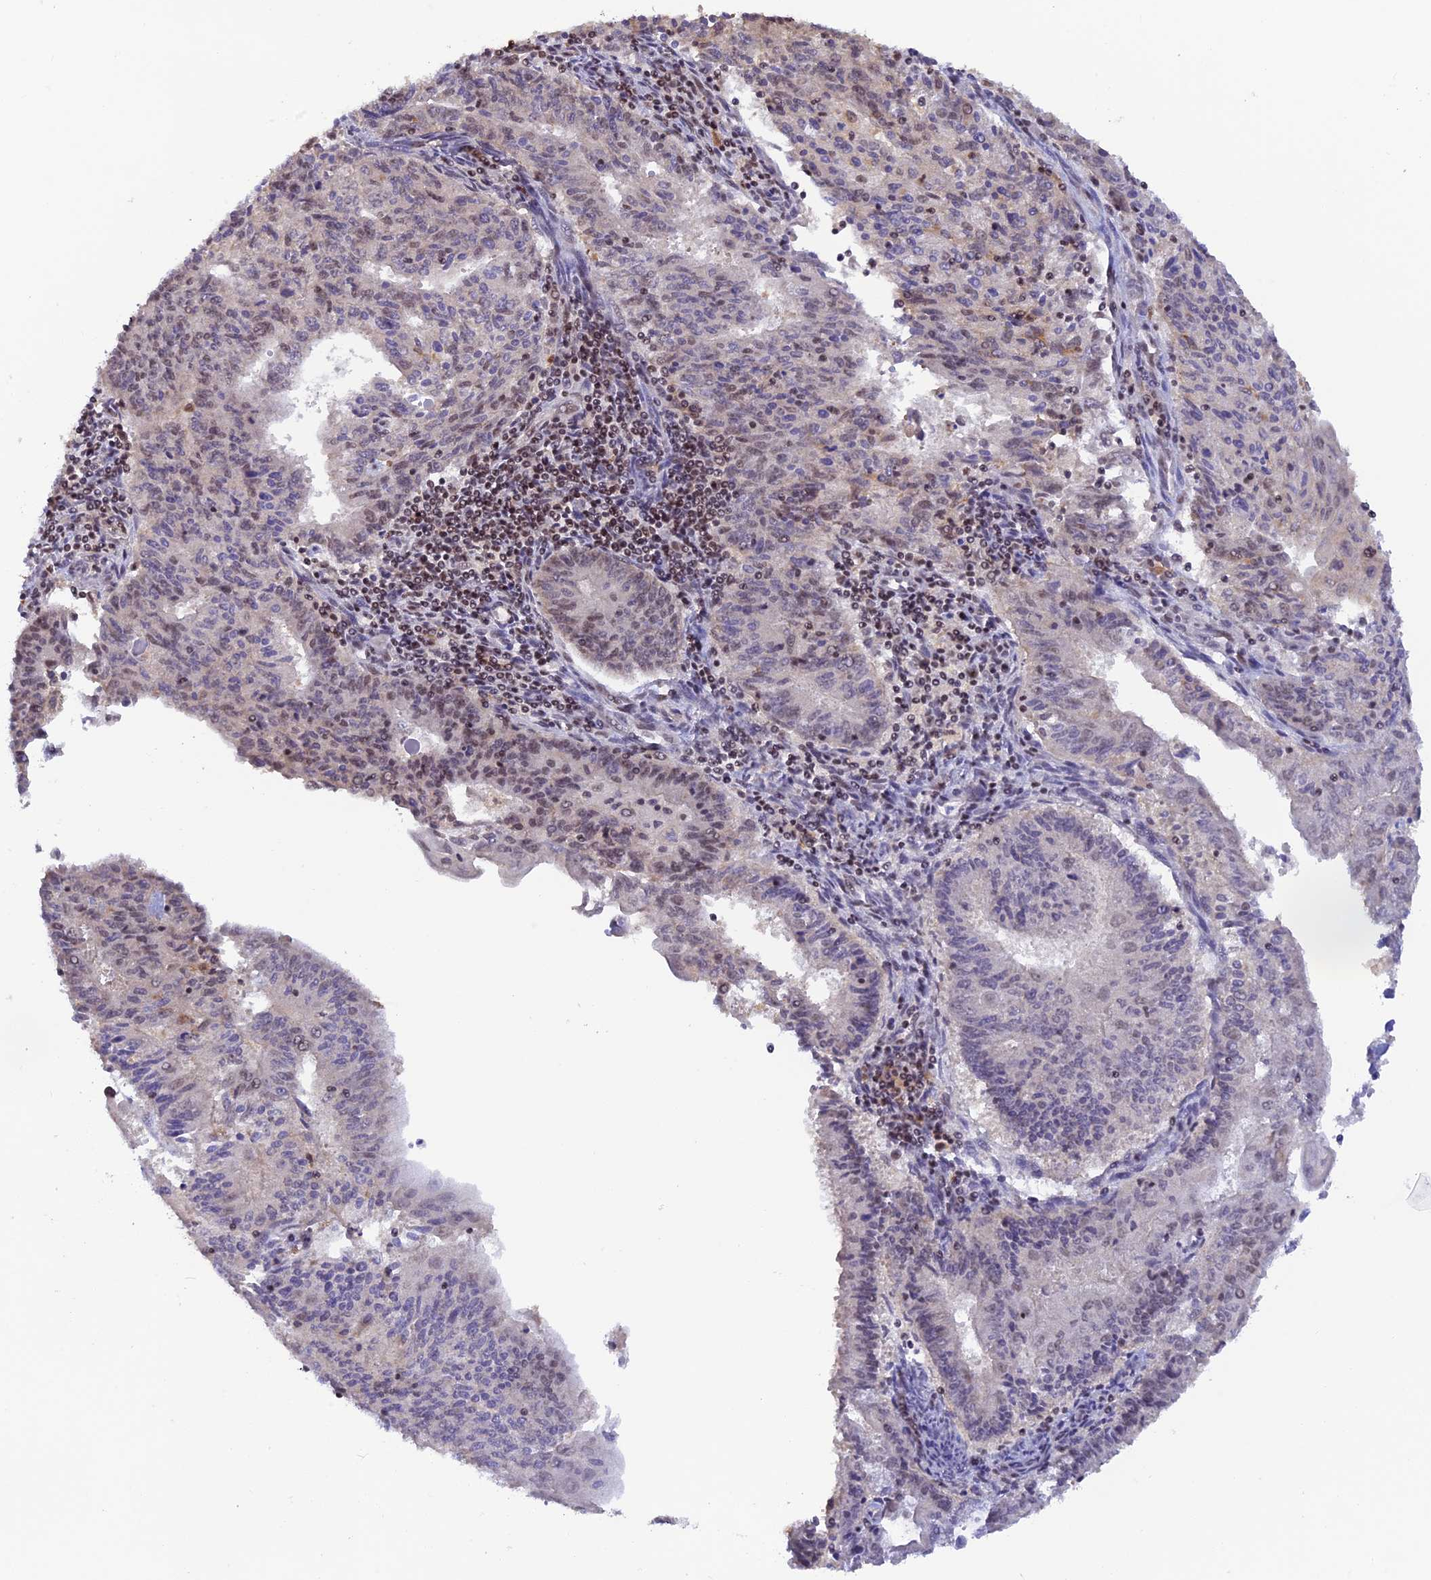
{"staining": {"intensity": "moderate", "quantity": "25%-75%", "location": "nuclear"}, "tissue": "endometrial cancer", "cell_type": "Tumor cells", "image_type": "cancer", "snomed": [{"axis": "morphology", "description": "Adenocarcinoma, NOS"}, {"axis": "topography", "description": "Endometrium"}], "caption": "Protein analysis of endometrial adenocarcinoma tissue shows moderate nuclear positivity in approximately 25%-75% of tumor cells. (Brightfield microscopy of DAB IHC at high magnification).", "gene": "THAP11", "patient": {"sex": "female", "age": 59}}